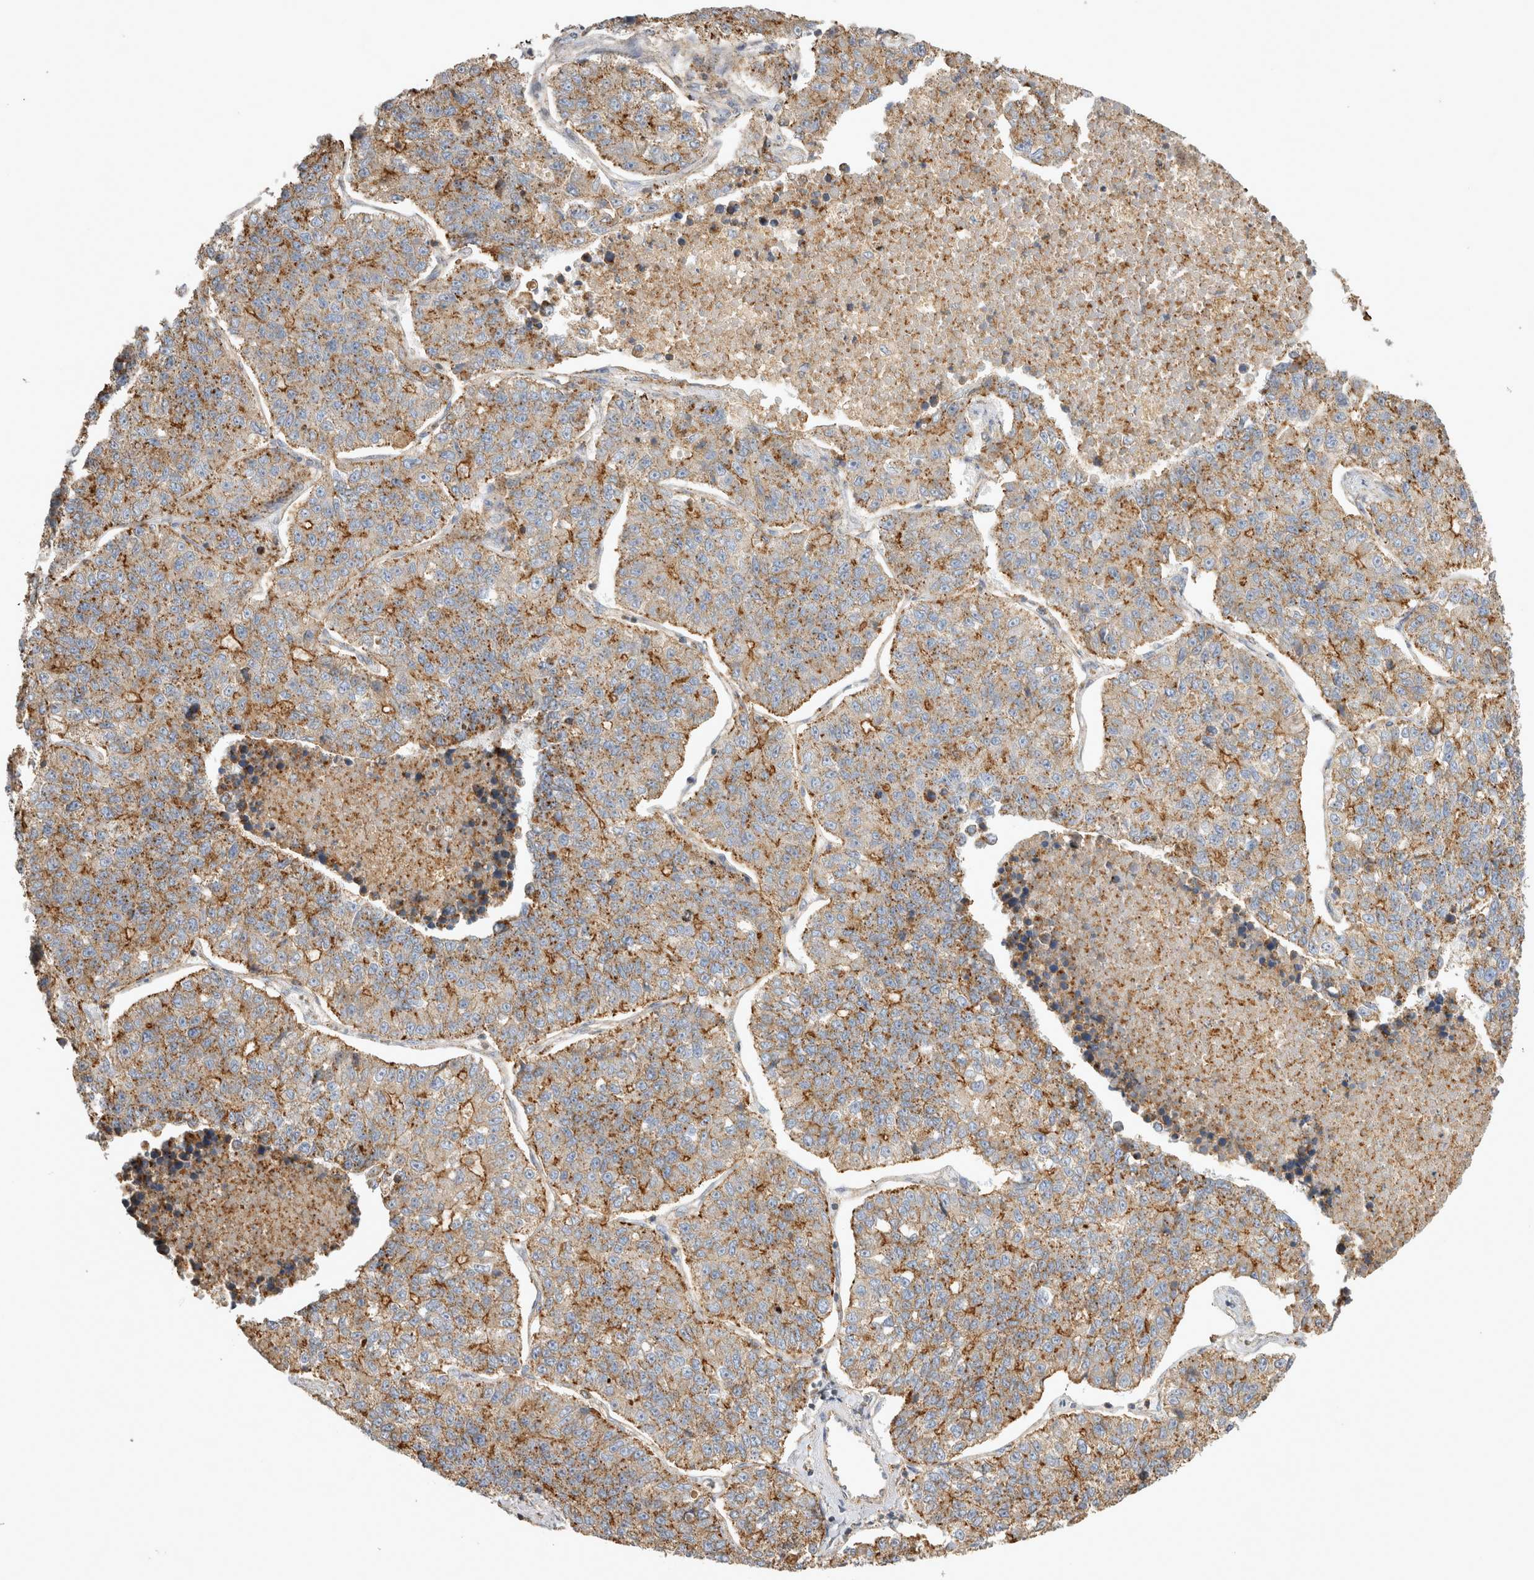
{"staining": {"intensity": "moderate", "quantity": ">75%", "location": "cytoplasmic/membranous"}, "tissue": "lung cancer", "cell_type": "Tumor cells", "image_type": "cancer", "snomed": [{"axis": "morphology", "description": "Adenocarcinoma, NOS"}, {"axis": "topography", "description": "Lung"}], "caption": "An image showing moderate cytoplasmic/membranous expression in approximately >75% of tumor cells in lung adenocarcinoma, as visualized by brown immunohistochemical staining.", "gene": "CHMP6", "patient": {"sex": "male", "age": 49}}